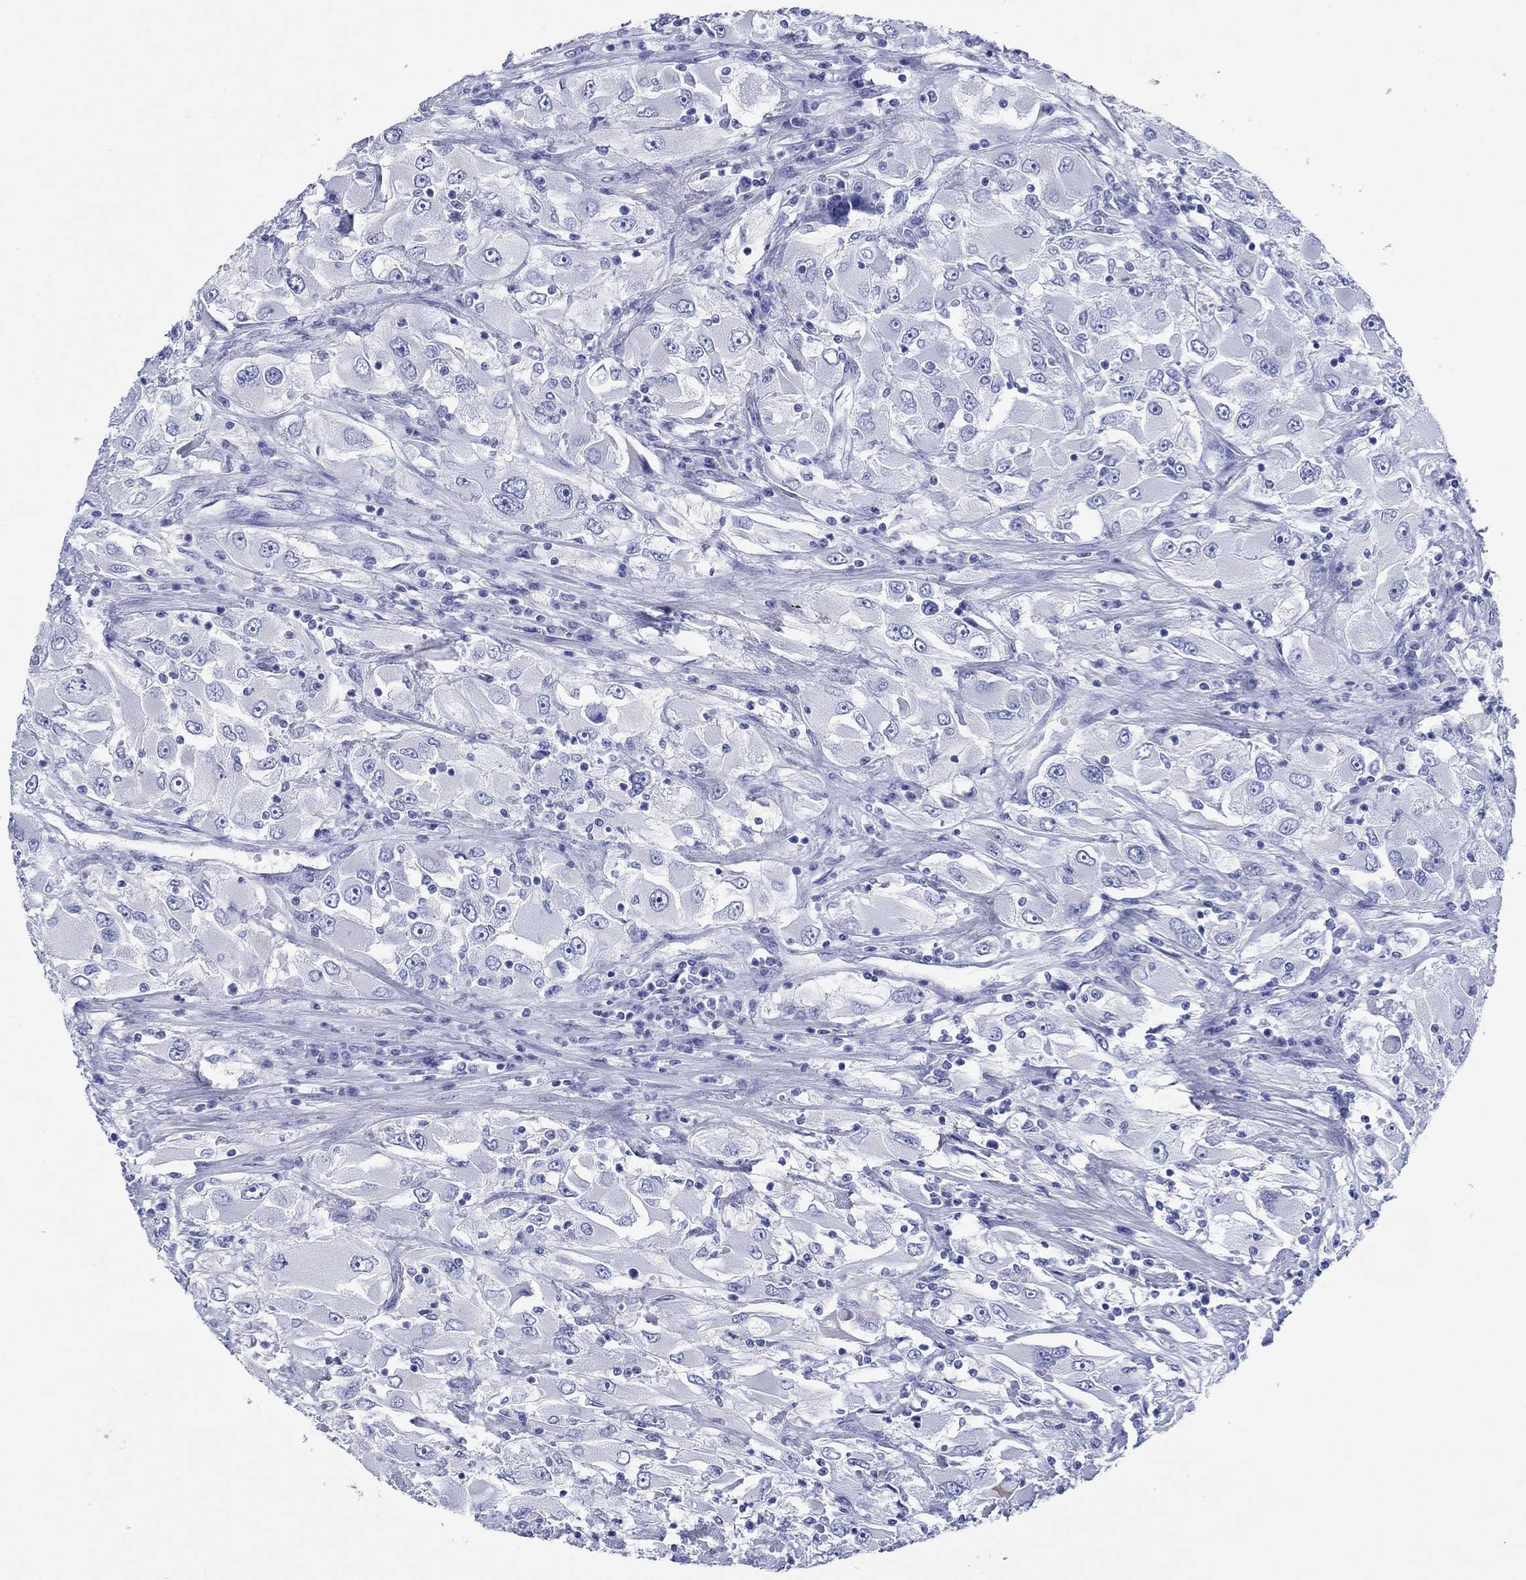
{"staining": {"intensity": "negative", "quantity": "none", "location": "none"}, "tissue": "renal cancer", "cell_type": "Tumor cells", "image_type": "cancer", "snomed": [{"axis": "morphology", "description": "Adenocarcinoma, NOS"}, {"axis": "topography", "description": "Kidney"}], "caption": "Immunohistochemistry photomicrograph of neoplastic tissue: renal cancer stained with DAB (3,3'-diaminobenzidine) reveals no significant protein expression in tumor cells.", "gene": "HCRT", "patient": {"sex": "female", "age": 52}}